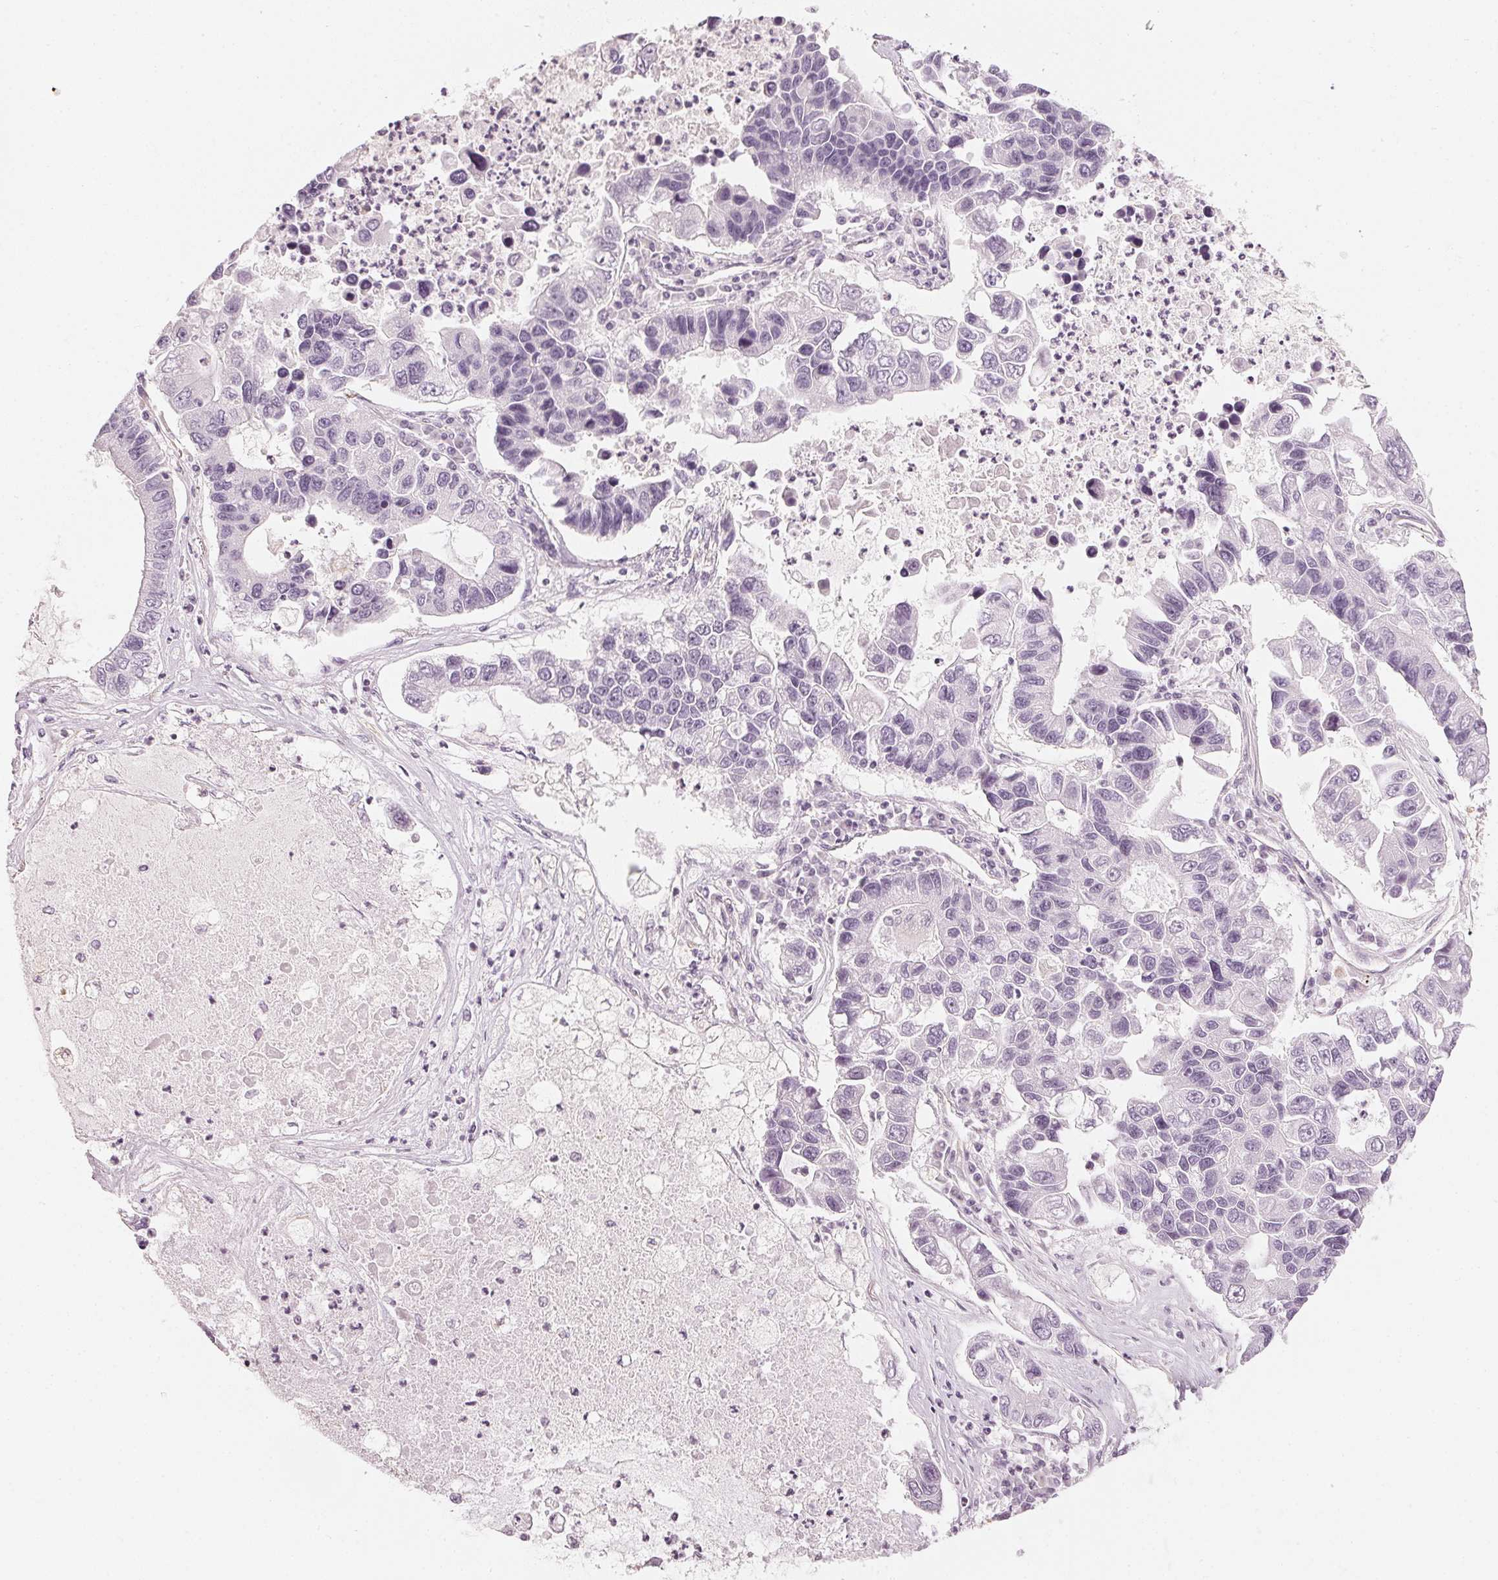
{"staining": {"intensity": "negative", "quantity": "none", "location": "none"}, "tissue": "lung cancer", "cell_type": "Tumor cells", "image_type": "cancer", "snomed": [{"axis": "morphology", "description": "Adenocarcinoma, NOS"}, {"axis": "topography", "description": "Bronchus"}, {"axis": "topography", "description": "Lung"}], "caption": "Immunohistochemistry micrograph of neoplastic tissue: human lung adenocarcinoma stained with DAB (3,3'-diaminobenzidine) exhibits no significant protein positivity in tumor cells.", "gene": "APLP1", "patient": {"sex": "female", "age": 51}}